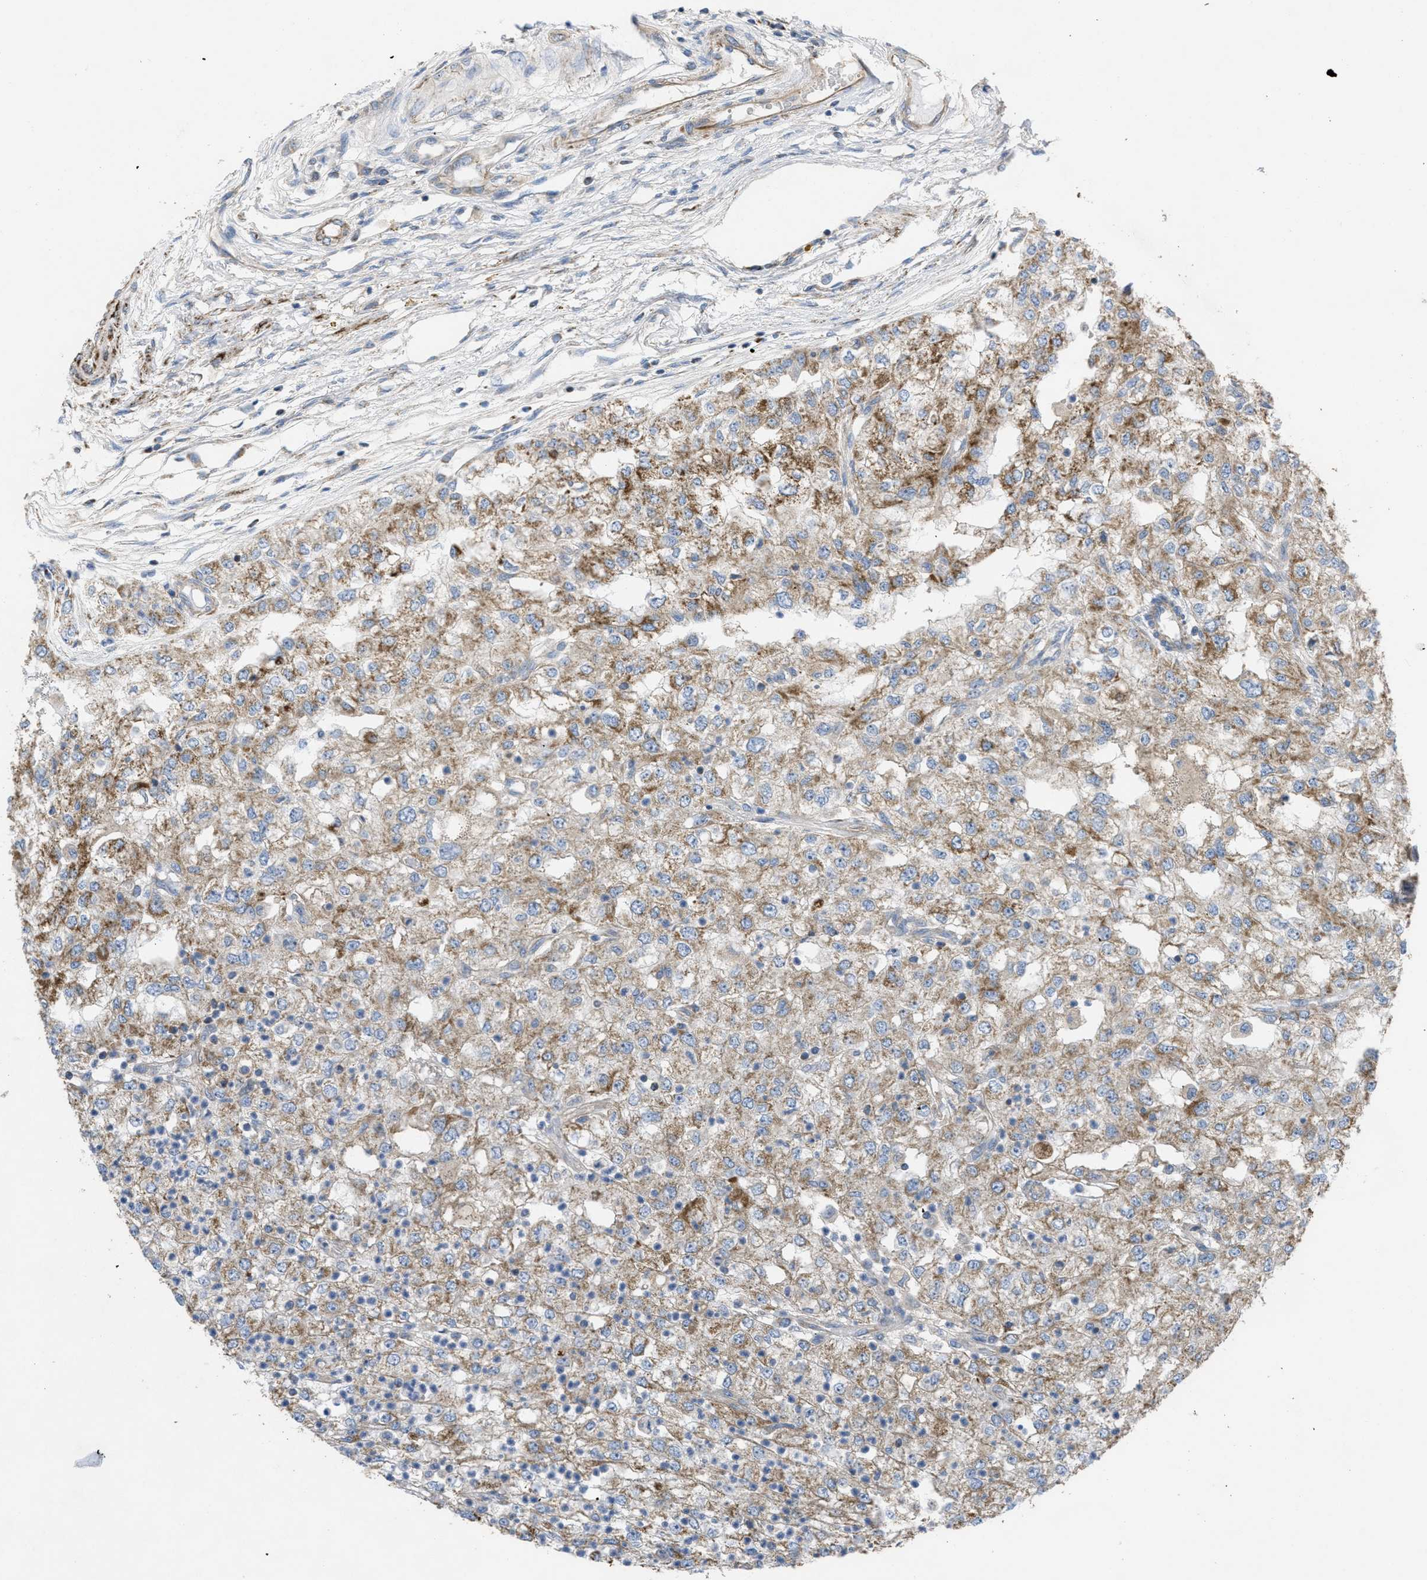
{"staining": {"intensity": "strong", "quantity": "25%-75%", "location": "cytoplasmic/membranous"}, "tissue": "renal cancer", "cell_type": "Tumor cells", "image_type": "cancer", "snomed": [{"axis": "morphology", "description": "Adenocarcinoma, NOS"}, {"axis": "topography", "description": "Kidney"}], "caption": "Renal adenocarcinoma stained with a brown dye displays strong cytoplasmic/membranous positive positivity in about 25%-75% of tumor cells.", "gene": "BTN3A1", "patient": {"sex": "female", "age": 54}}